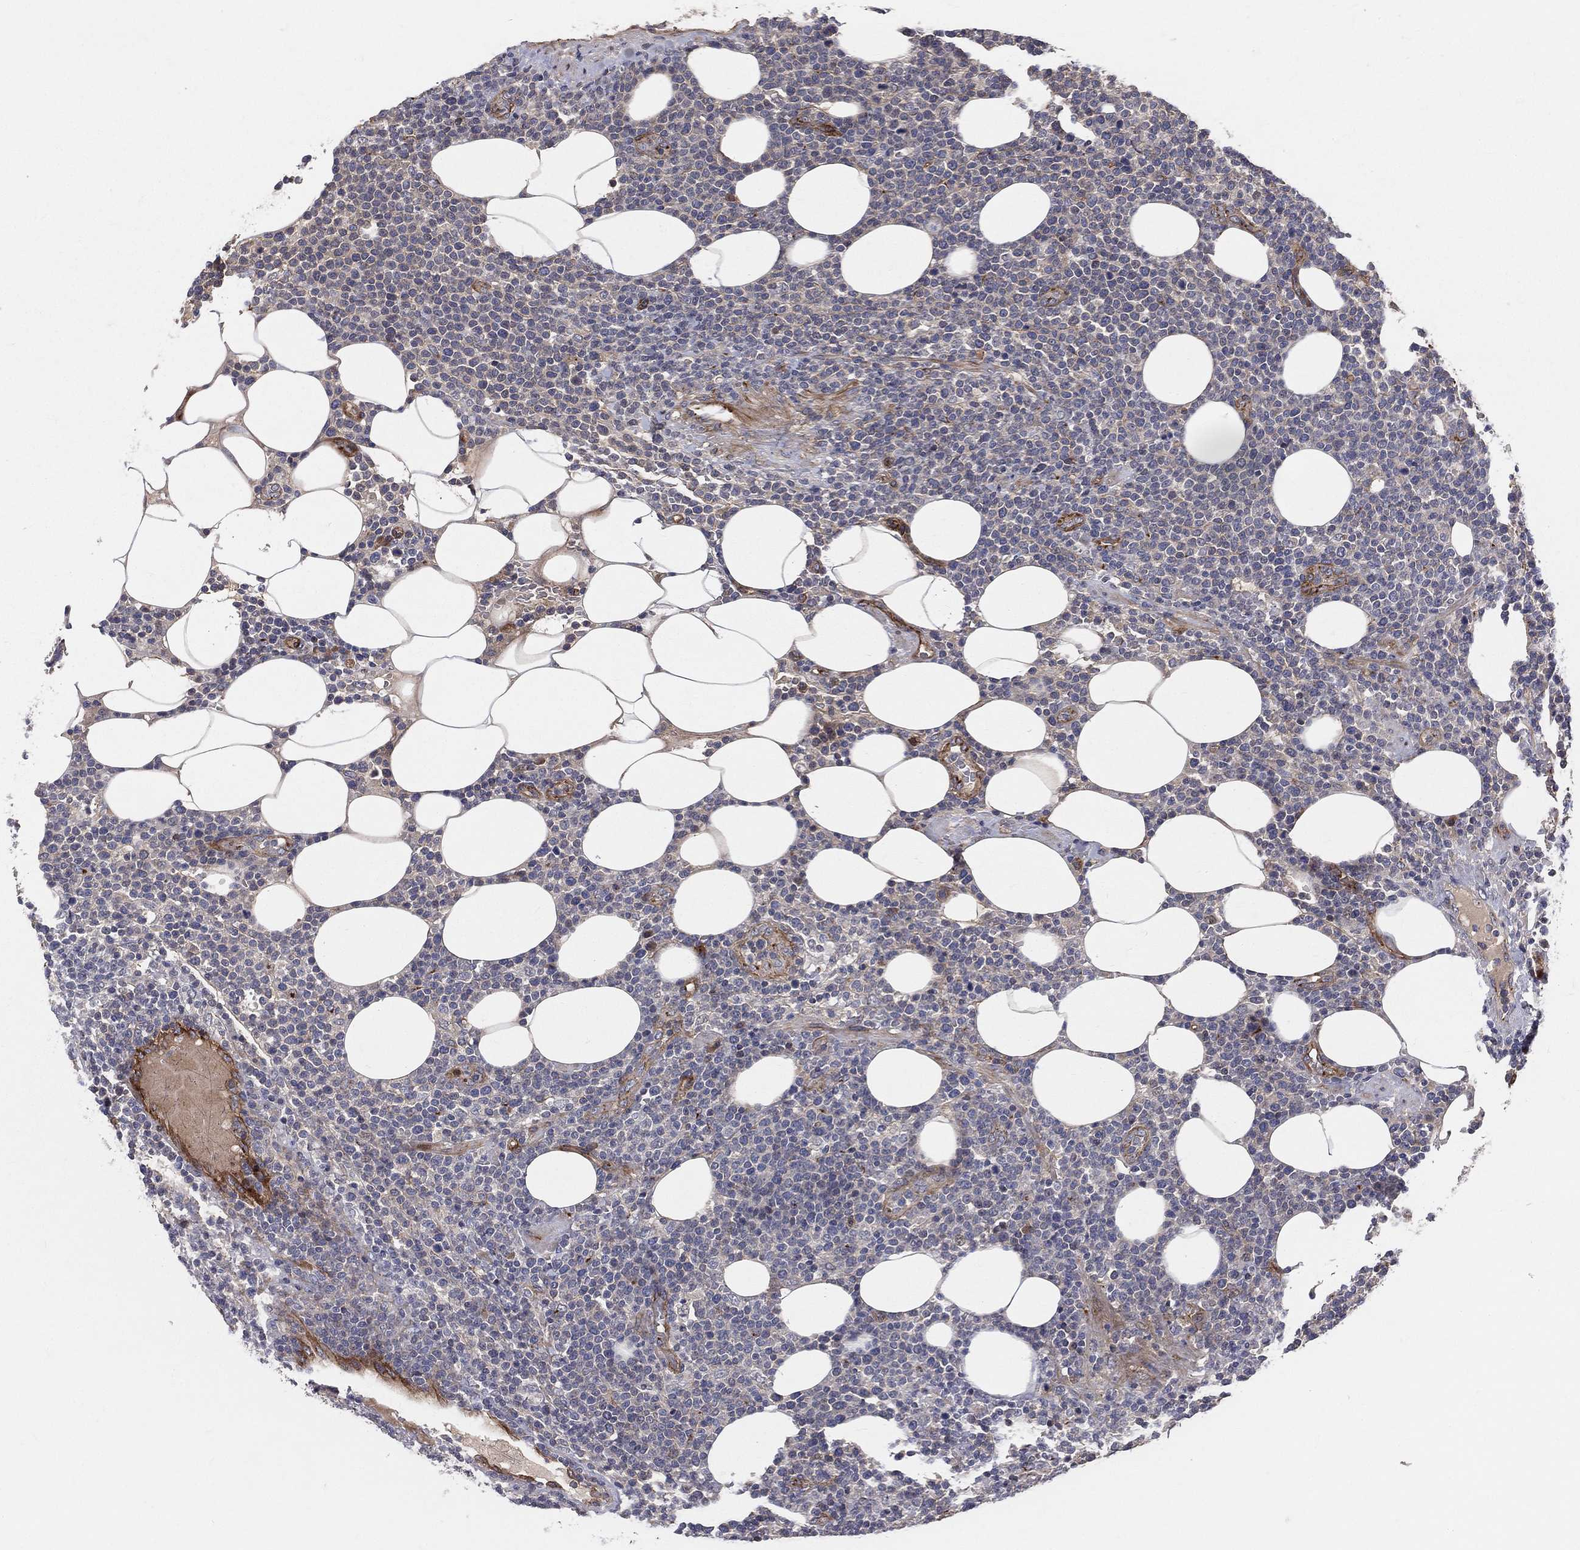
{"staining": {"intensity": "negative", "quantity": "none", "location": "none"}, "tissue": "lymphoma", "cell_type": "Tumor cells", "image_type": "cancer", "snomed": [{"axis": "morphology", "description": "Malignant lymphoma, non-Hodgkin's type, High grade"}, {"axis": "topography", "description": "Lymph node"}], "caption": "Histopathology image shows no protein positivity in tumor cells of lymphoma tissue. (DAB IHC with hematoxylin counter stain).", "gene": "ENTPD1", "patient": {"sex": "male", "age": 61}}